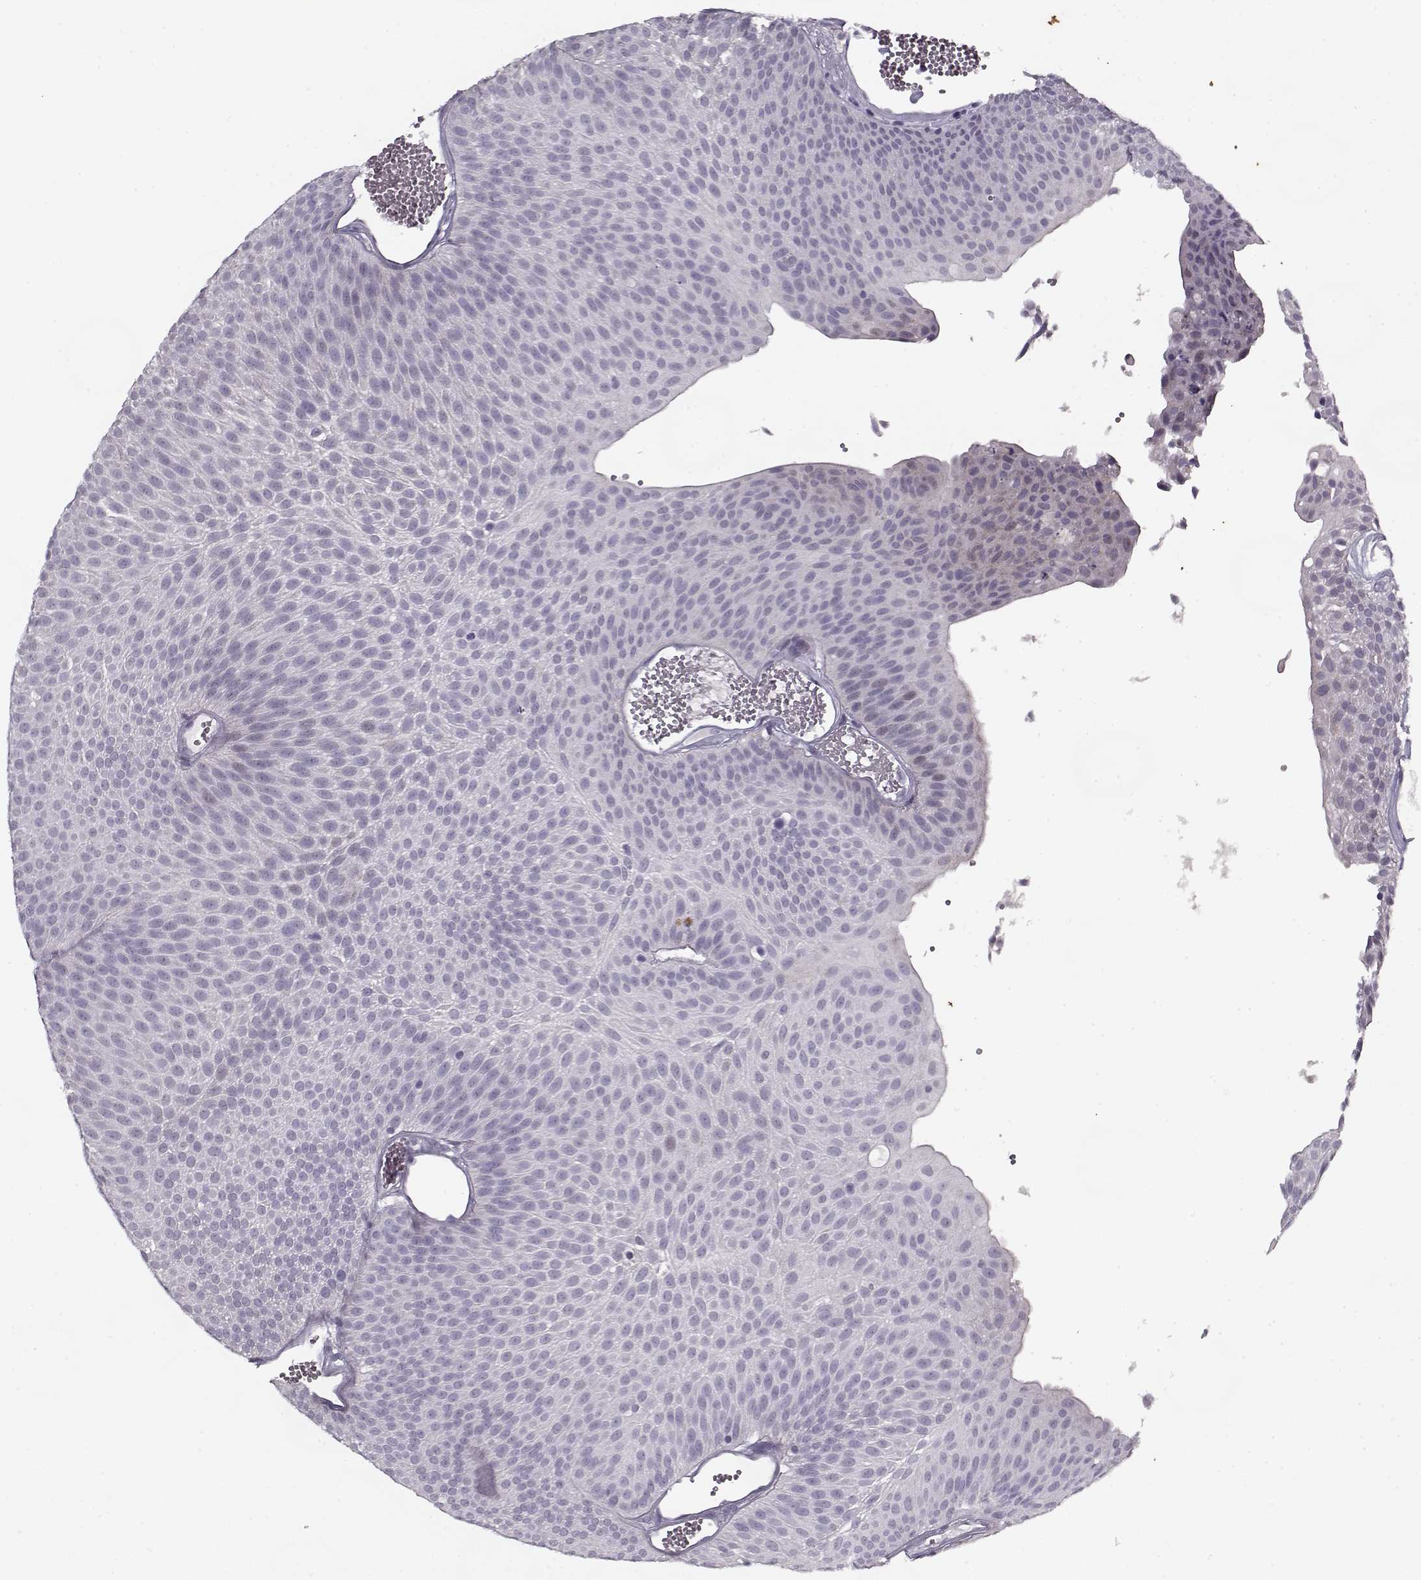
{"staining": {"intensity": "negative", "quantity": "none", "location": "none"}, "tissue": "urothelial cancer", "cell_type": "Tumor cells", "image_type": "cancer", "snomed": [{"axis": "morphology", "description": "Urothelial carcinoma, Low grade"}, {"axis": "topography", "description": "Urinary bladder"}], "caption": "Urothelial cancer was stained to show a protein in brown. There is no significant expression in tumor cells.", "gene": "KRT9", "patient": {"sex": "male", "age": 52}}